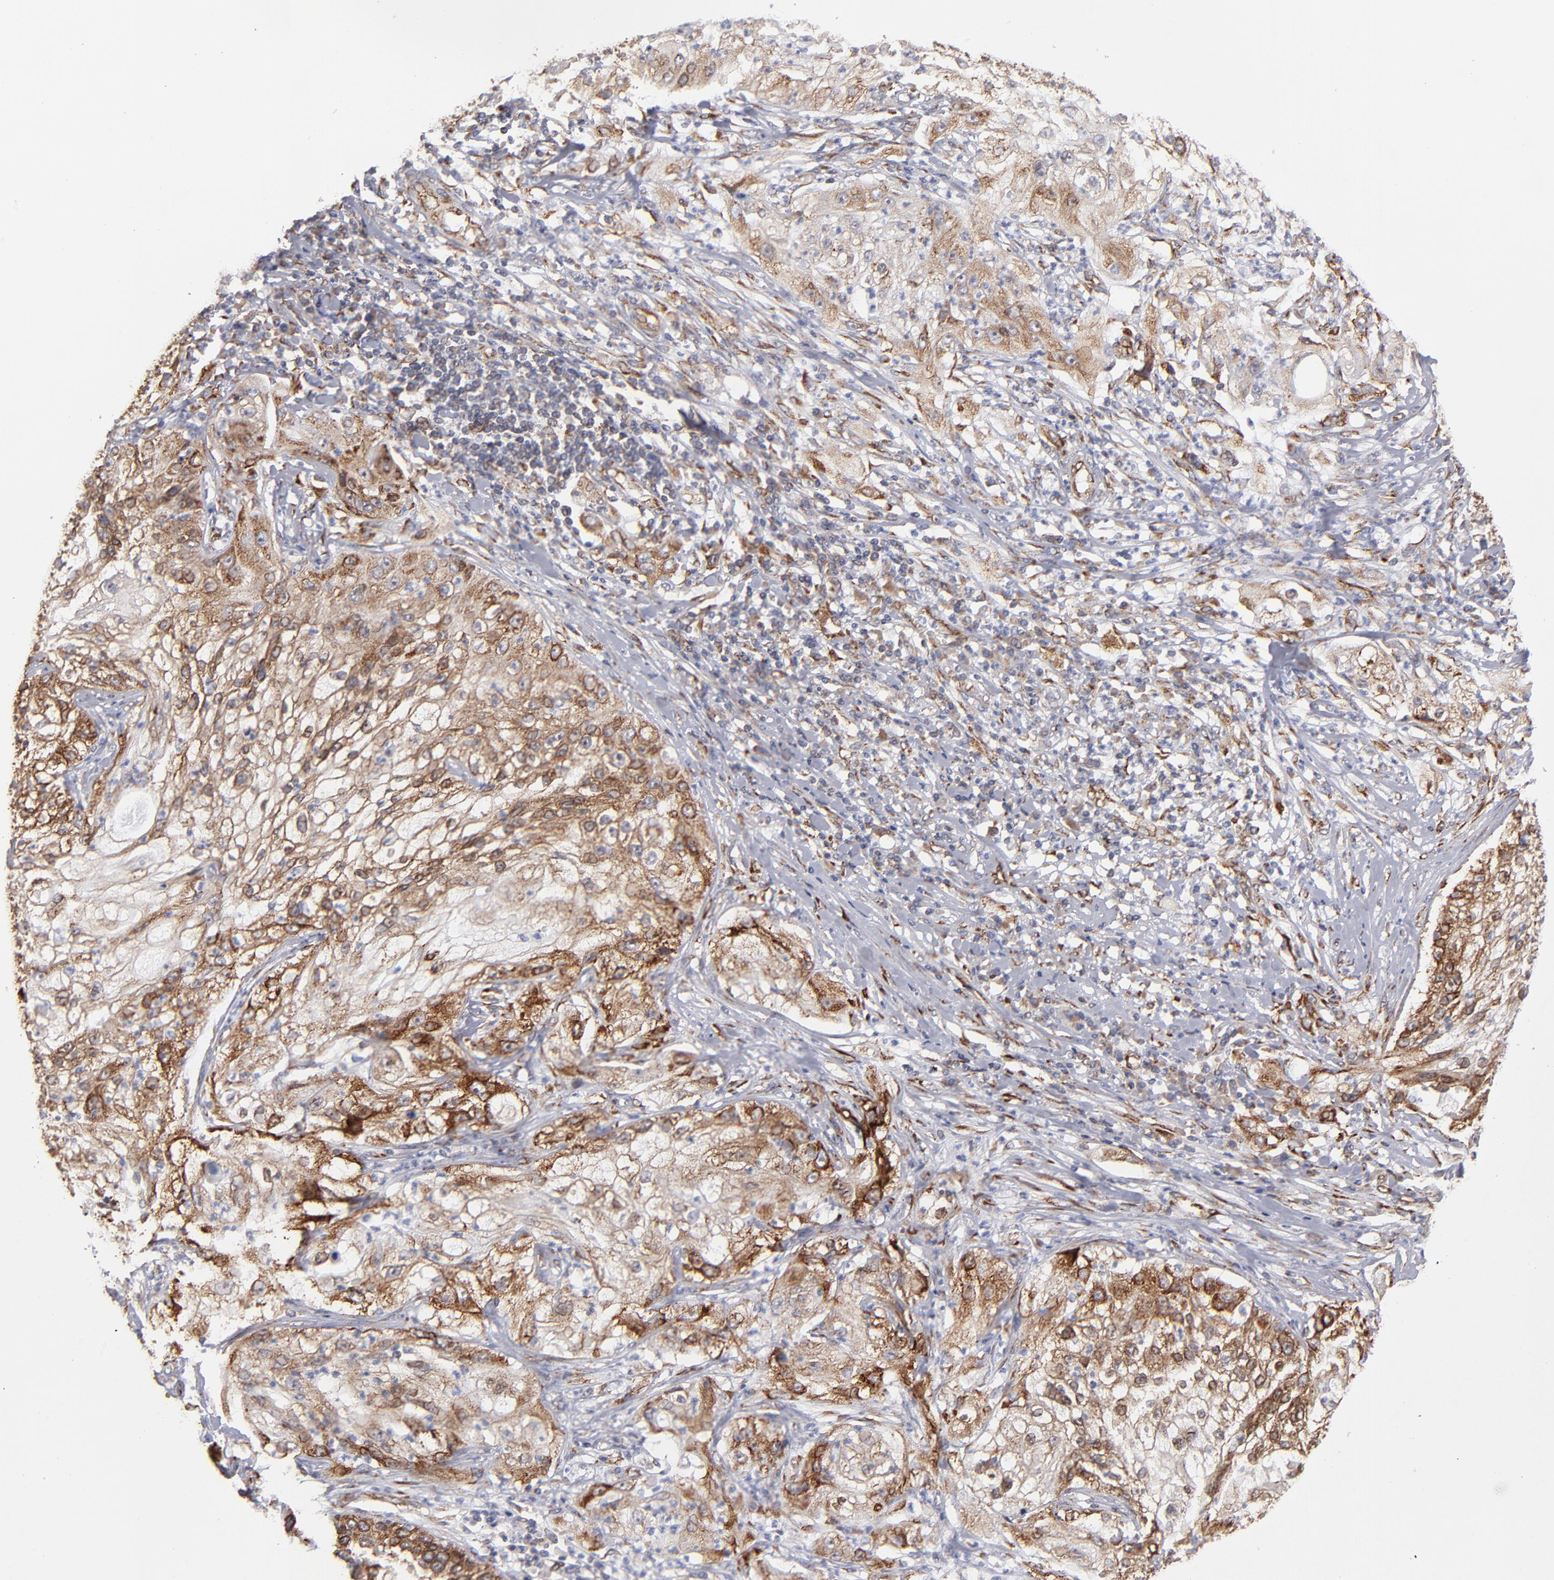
{"staining": {"intensity": "moderate", "quantity": ">75%", "location": "cytoplasmic/membranous"}, "tissue": "lung cancer", "cell_type": "Tumor cells", "image_type": "cancer", "snomed": [{"axis": "morphology", "description": "Inflammation, NOS"}, {"axis": "morphology", "description": "Squamous cell carcinoma, NOS"}, {"axis": "topography", "description": "Lymph node"}, {"axis": "topography", "description": "Soft tissue"}, {"axis": "topography", "description": "Lung"}], "caption": "Immunohistochemical staining of lung squamous cell carcinoma reveals medium levels of moderate cytoplasmic/membranous protein positivity in approximately >75% of tumor cells. Immunohistochemistry (ihc) stains the protein in brown and the nuclei are stained blue.", "gene": "KTN1", "patient": {"sex": "male", "age": 66}}